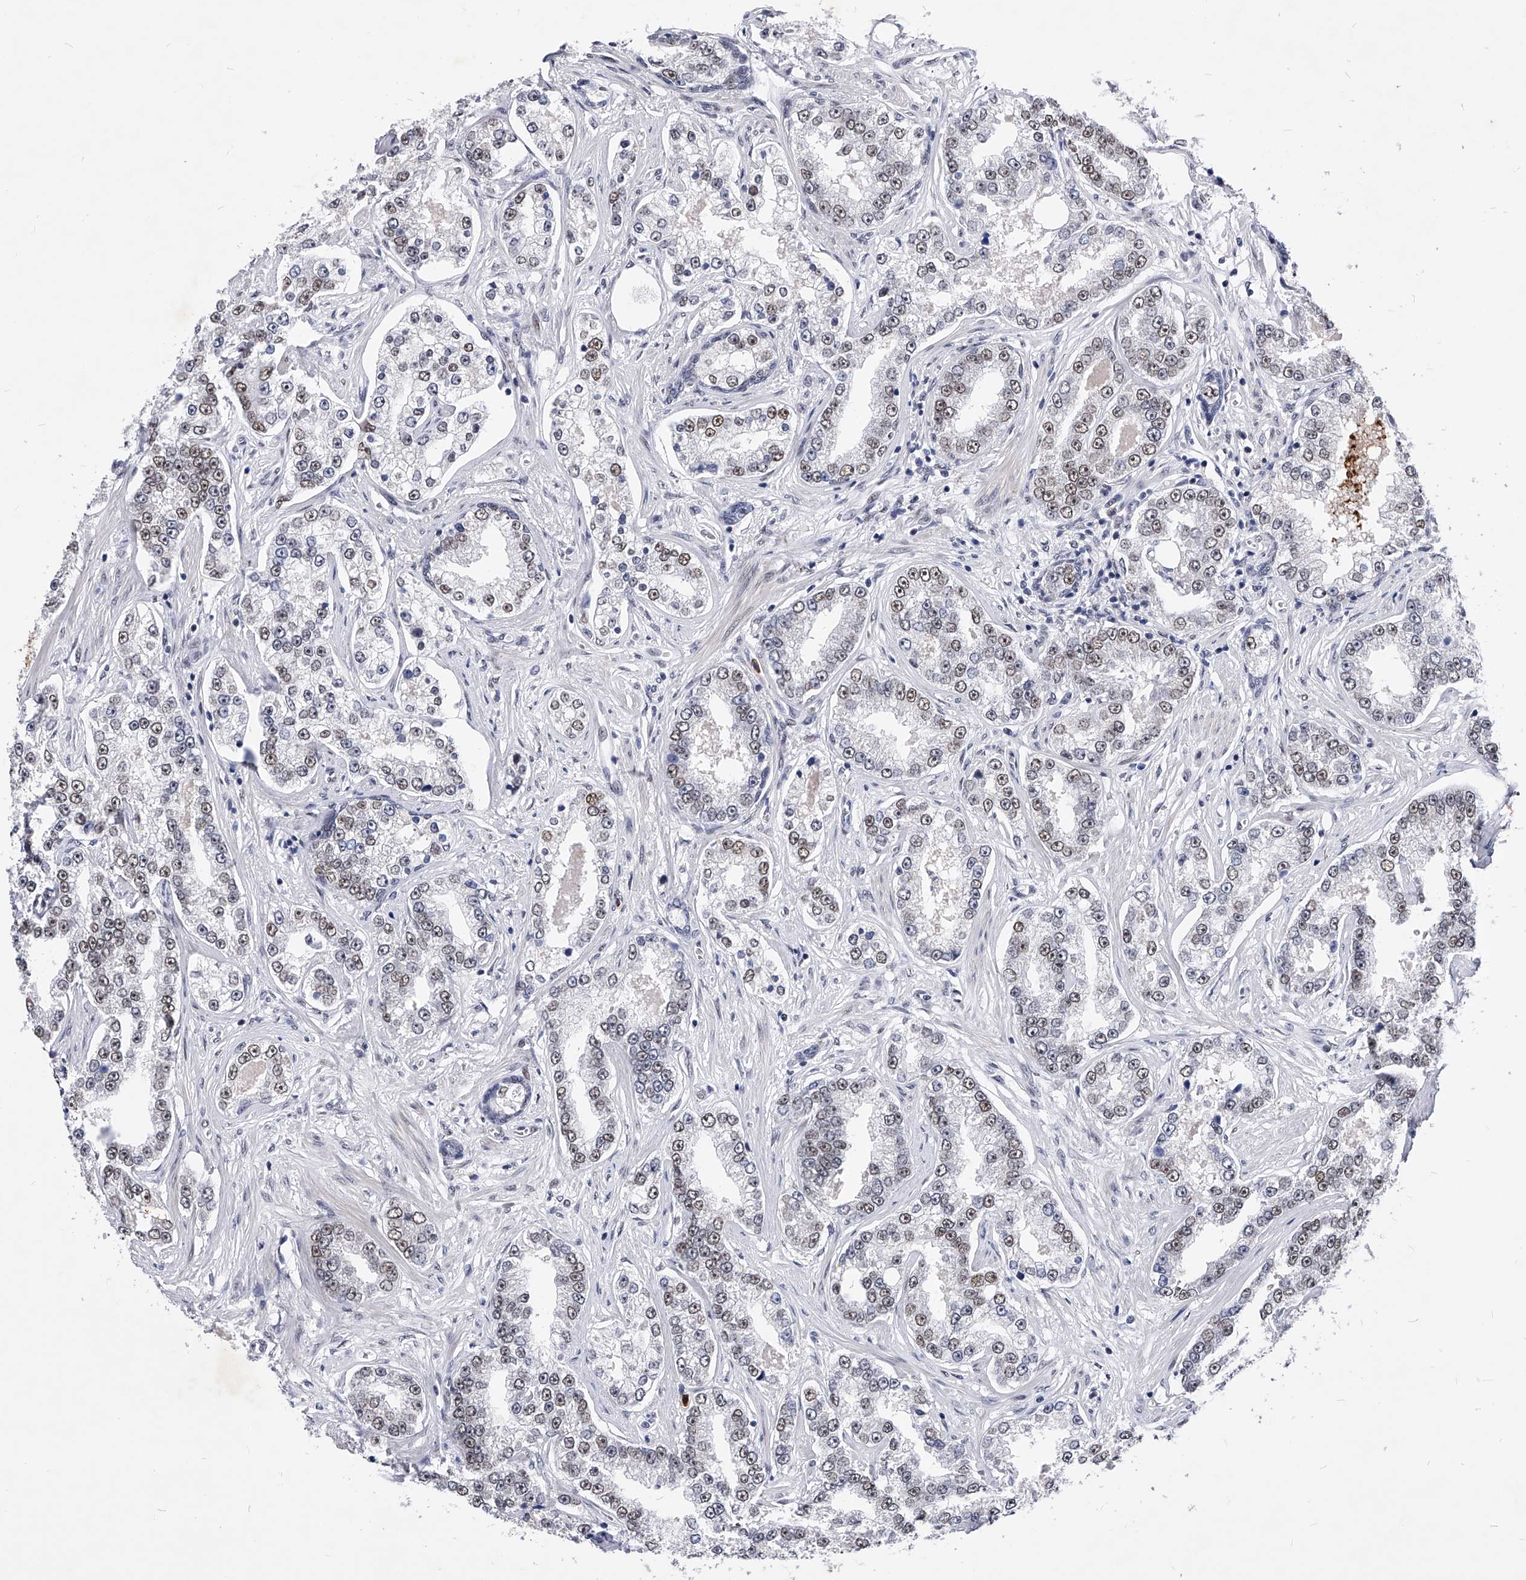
{"staining": {"intensity": "weak", "quantity": "25%-75%", "location": "nuclear"}, "tissue": "prostate cancer", "cell_type": "Tumor cells", "image_type": "cancer", "snomed": [{"axis": "morphology", "description": "Normal tissue, NOS"}, {"axis": "morphology", "description": "Adenocarcinoma, High grade"}, {"axis": "topography", "description": "Prostate"}], "caption": "Prostate cancer (adenocarcinoma (high-grade)) was stained to show a protein in brown. There is low levels of weak nuclear expression in about 25%-75% of tumor cells. (IHC, brightfield microscopy, high magnification).", "gene": "TESK2", "patient": {"sex": "male", "age": 83}}